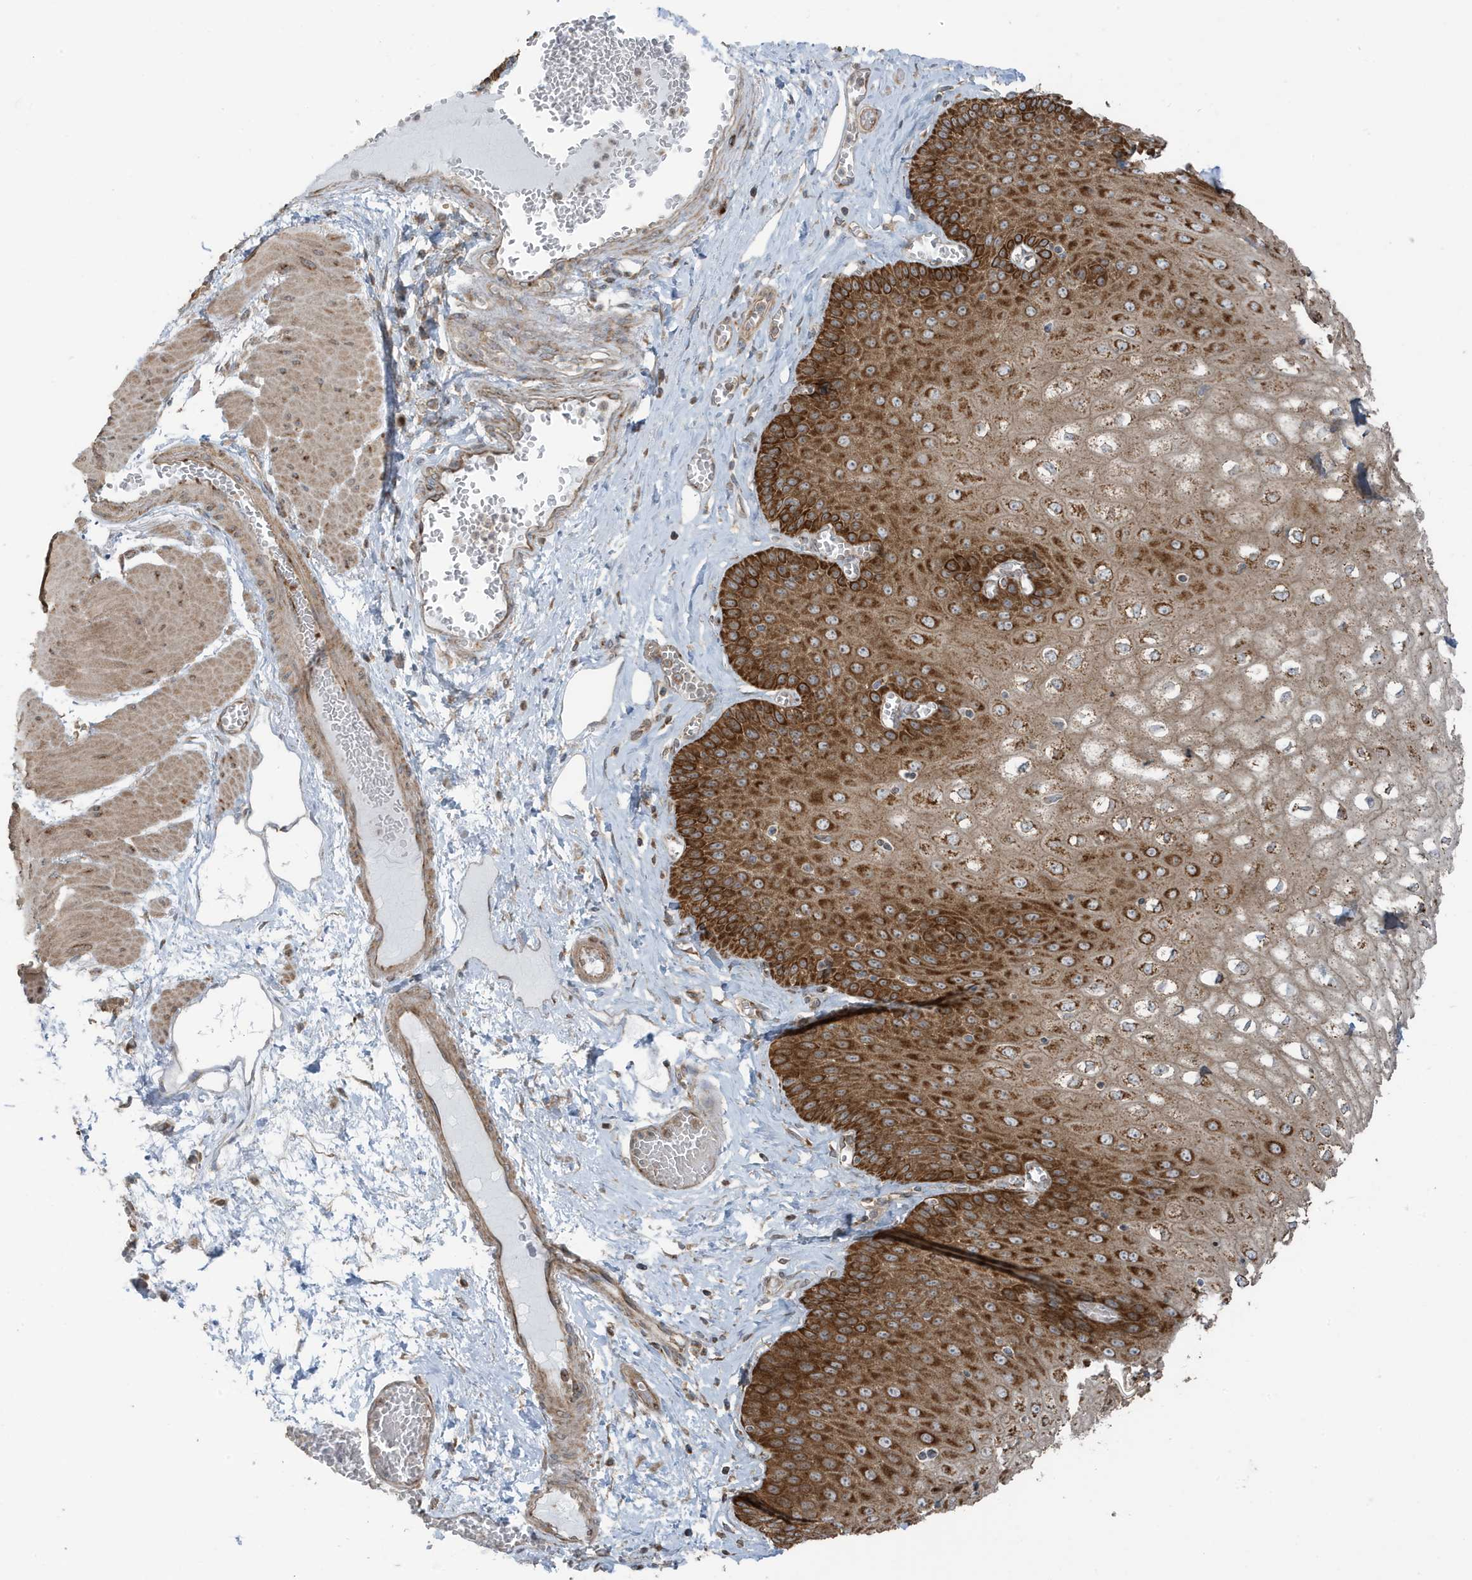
{"staining": {"intensity": "strong", "quantity": ">75%", "location": "cytoplasmic/membranous"}, "tissue": "esophagus", "cell_type": "Squamous epithelial cells", "image_type": "normal", "snomed": [{"axis": "morphology", "description": "Normal tissue, NOS"}, {"axis": "topography", "description": "Esophagus"}], "caption": "Protein expression analysis of normal human esophagus reveals strong cytoplasmic/membranous expression in approximately >75% of squamous epithelial cells.", "gene": "GOLGA4", "patient": {"sex": "male", "age": 60}}